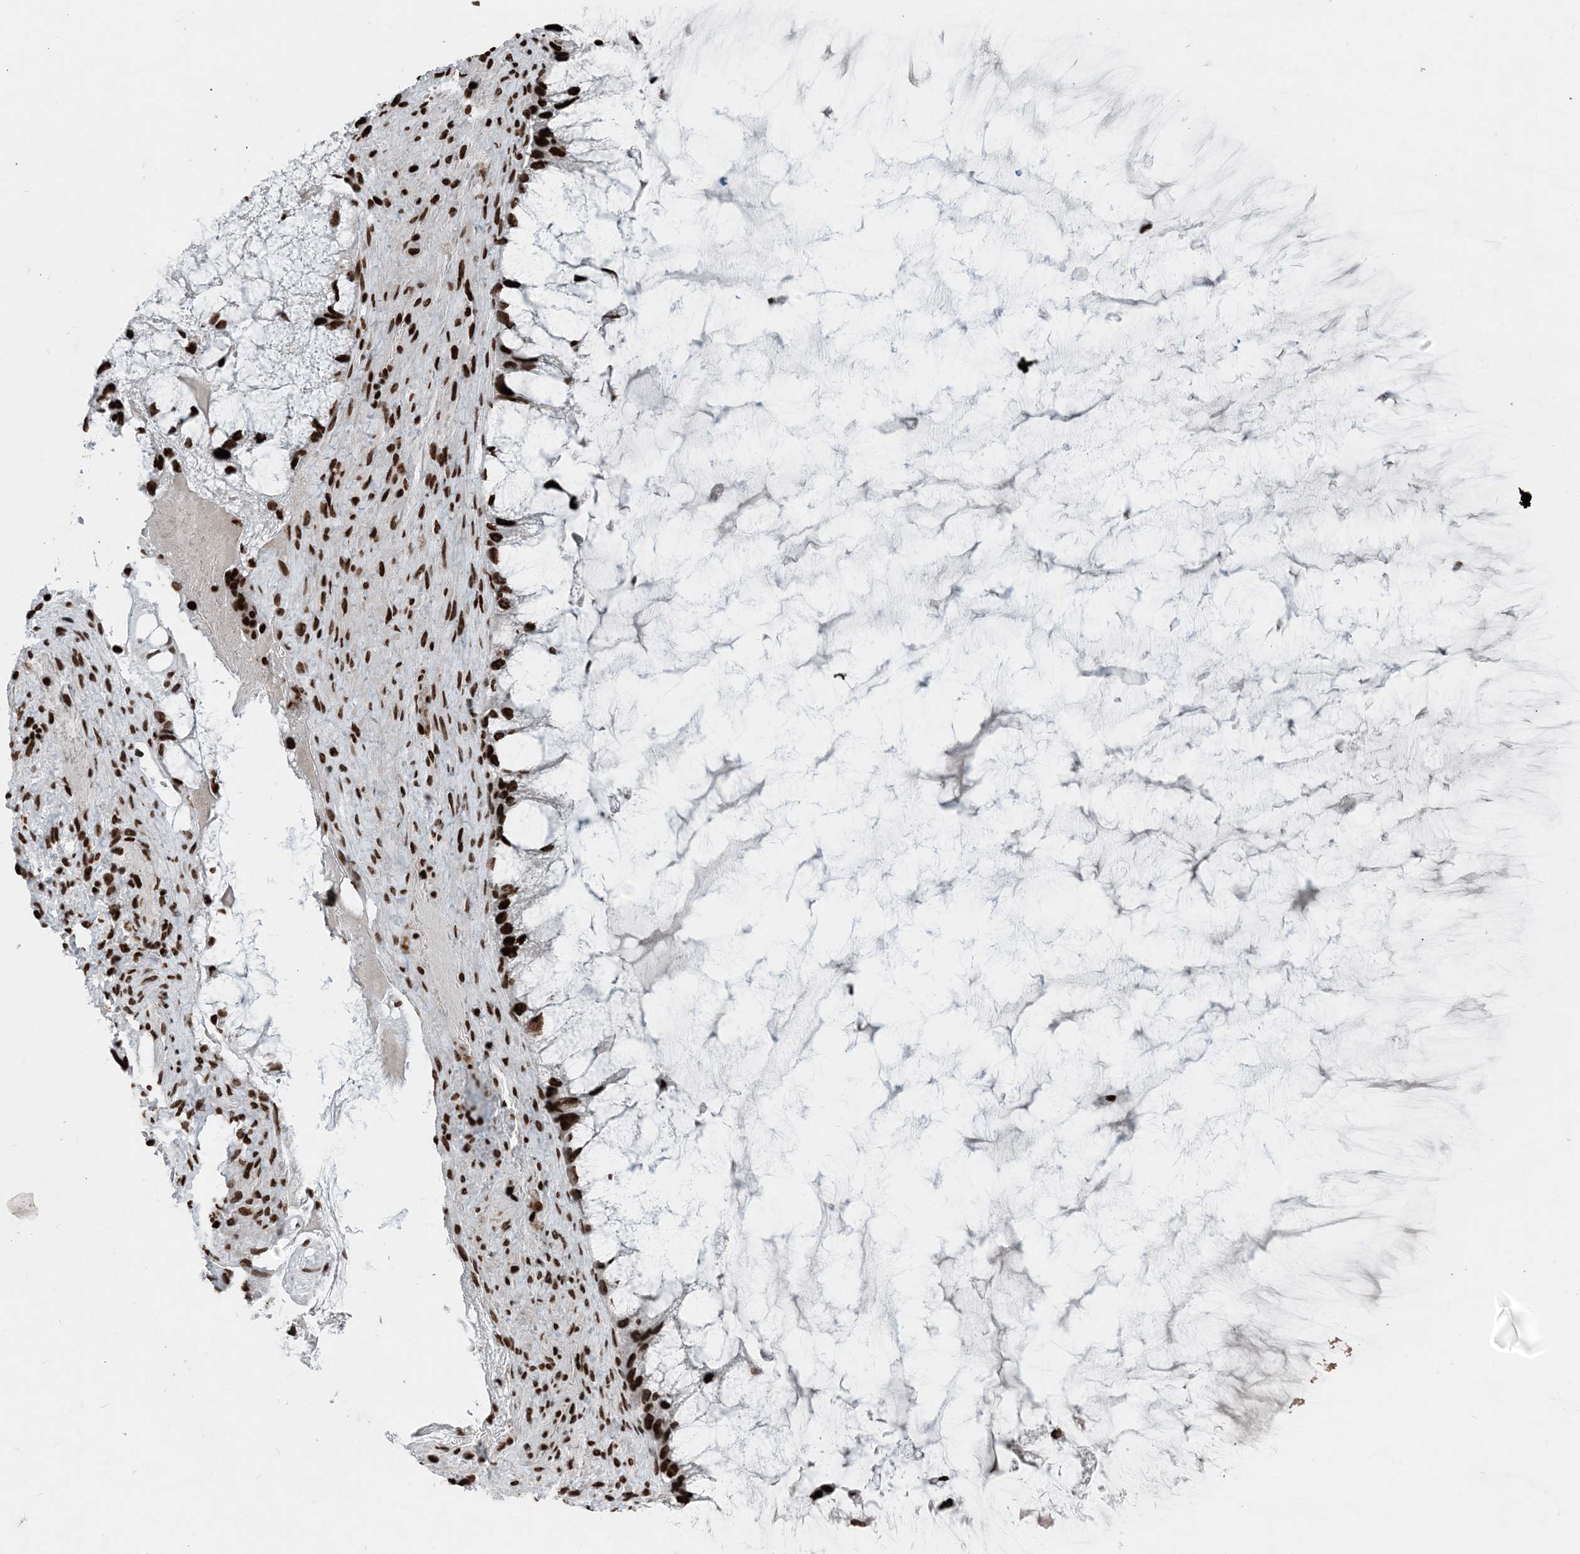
{"staining": {"intensity": "strong", "quantity": ">75%", "location": "nuclear"}, "tissue": "ovarian cancer", "cell_type": "Tumor cells", "image_type": "cancer", "snomed": [{"axis": "morphology", "description": "Cystadenocarcinoma, mucinous, NOS"}, {"axis": "topography", "description": "Ovary"}], "caption": "Ovarian mucinous cystadenocarcinoma was stained to show a protein in brown. There is high levels of strong nuclear staining in about >75% of tumor cells. (DAB IHC with brightfield microscopy, high magnification).", "gene": "H3-3B", "patient": {"sex": "female", "age": 37}}